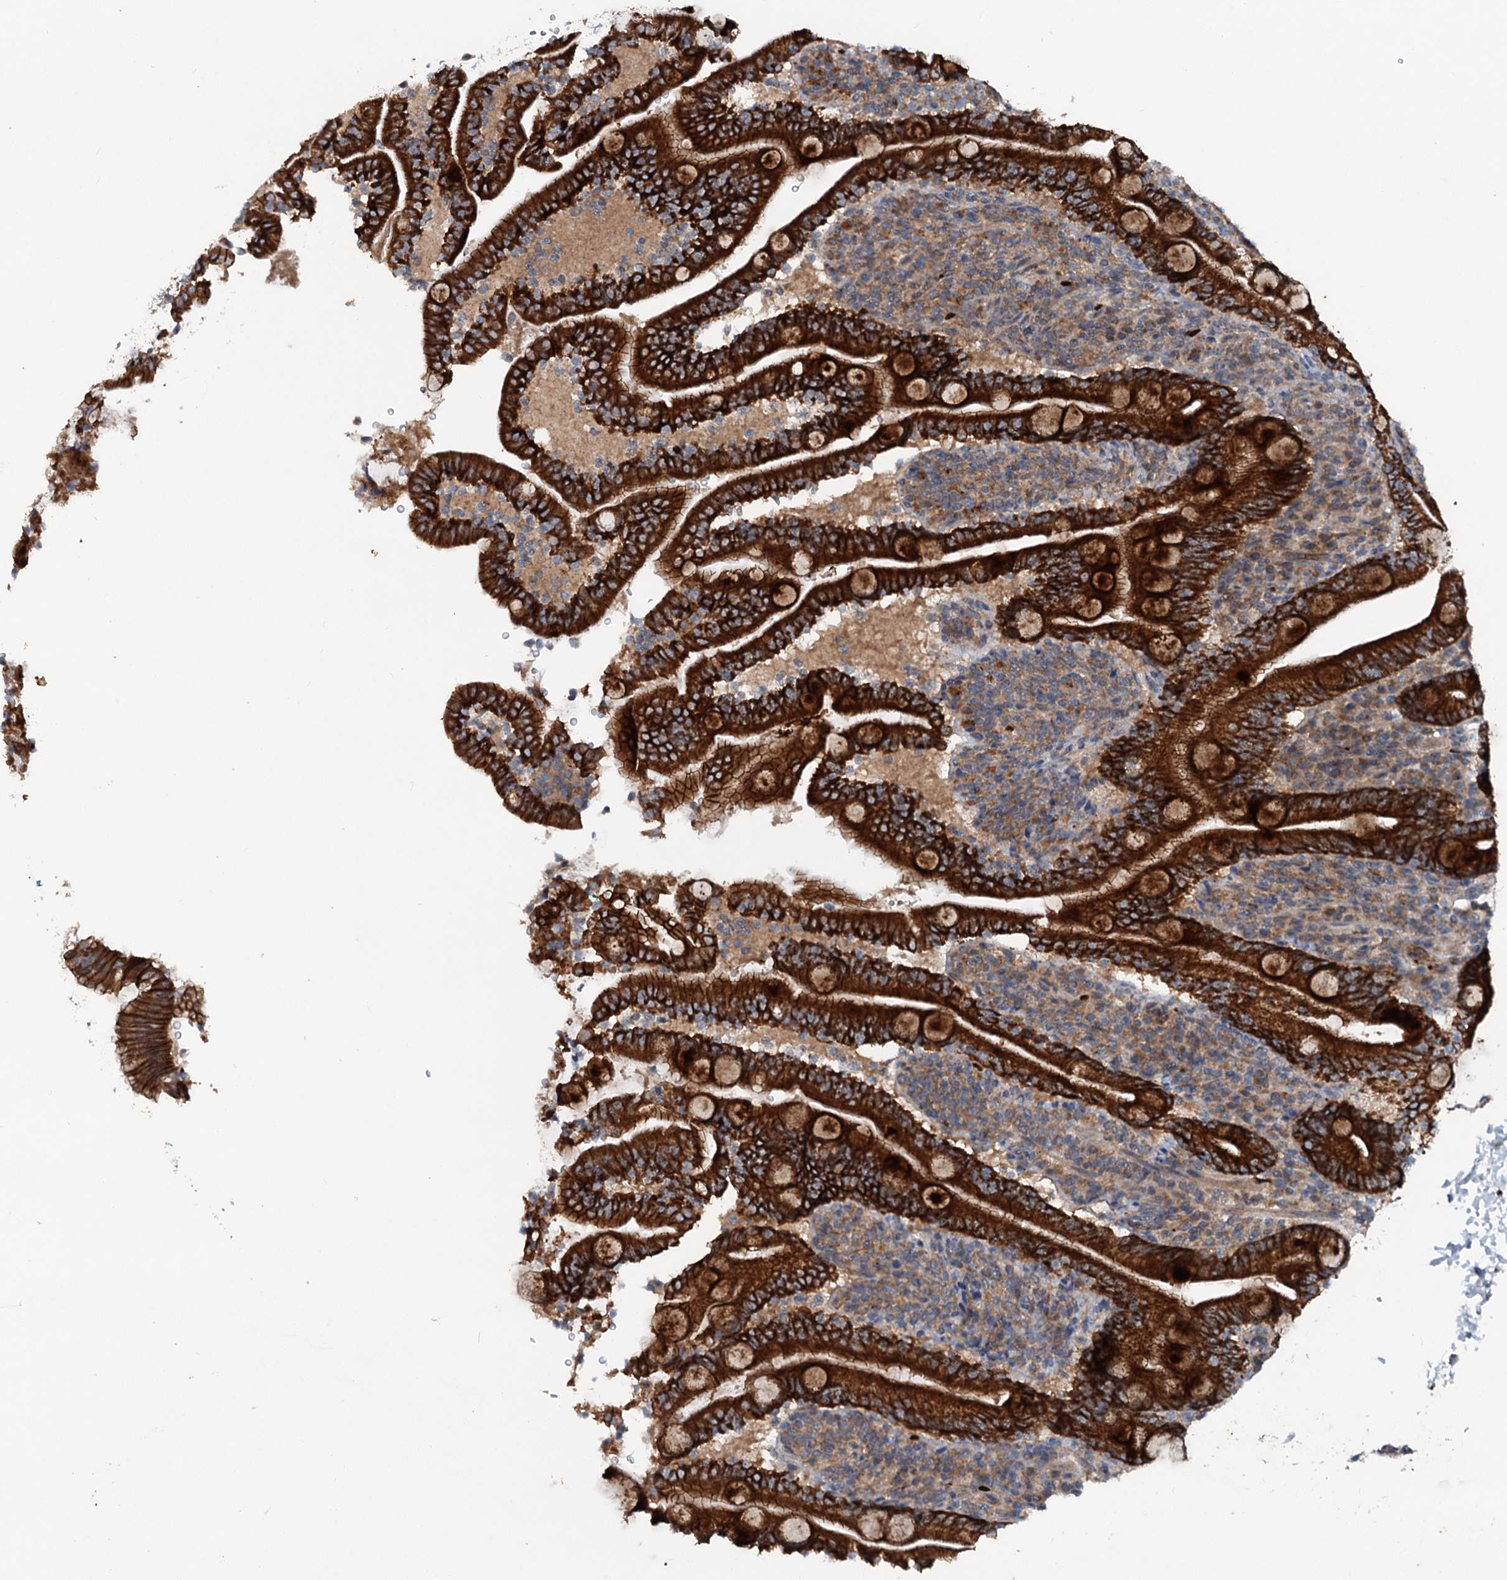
{"staining": {"intensity": "strong", "quantity": ">75%", "location": "cytoplasmic/membranous"}, "tissue": "duodenum", "cell_type": "Glandular cells", "image_type": "normal", "snomed": [{"axis": "morphology", "description": "Normal tissue, NOS"}, {"axis": "topography", "description": "Duodenum"}], "caption": "About >75% of glandular cells in benign duodenum exhibit strong cytoplasmic/membranous protein positivity as visualized by brown immunohistochemical staining.", "gene": "N4BP2L2", "patient": {"sex": "male", "age": 35}}